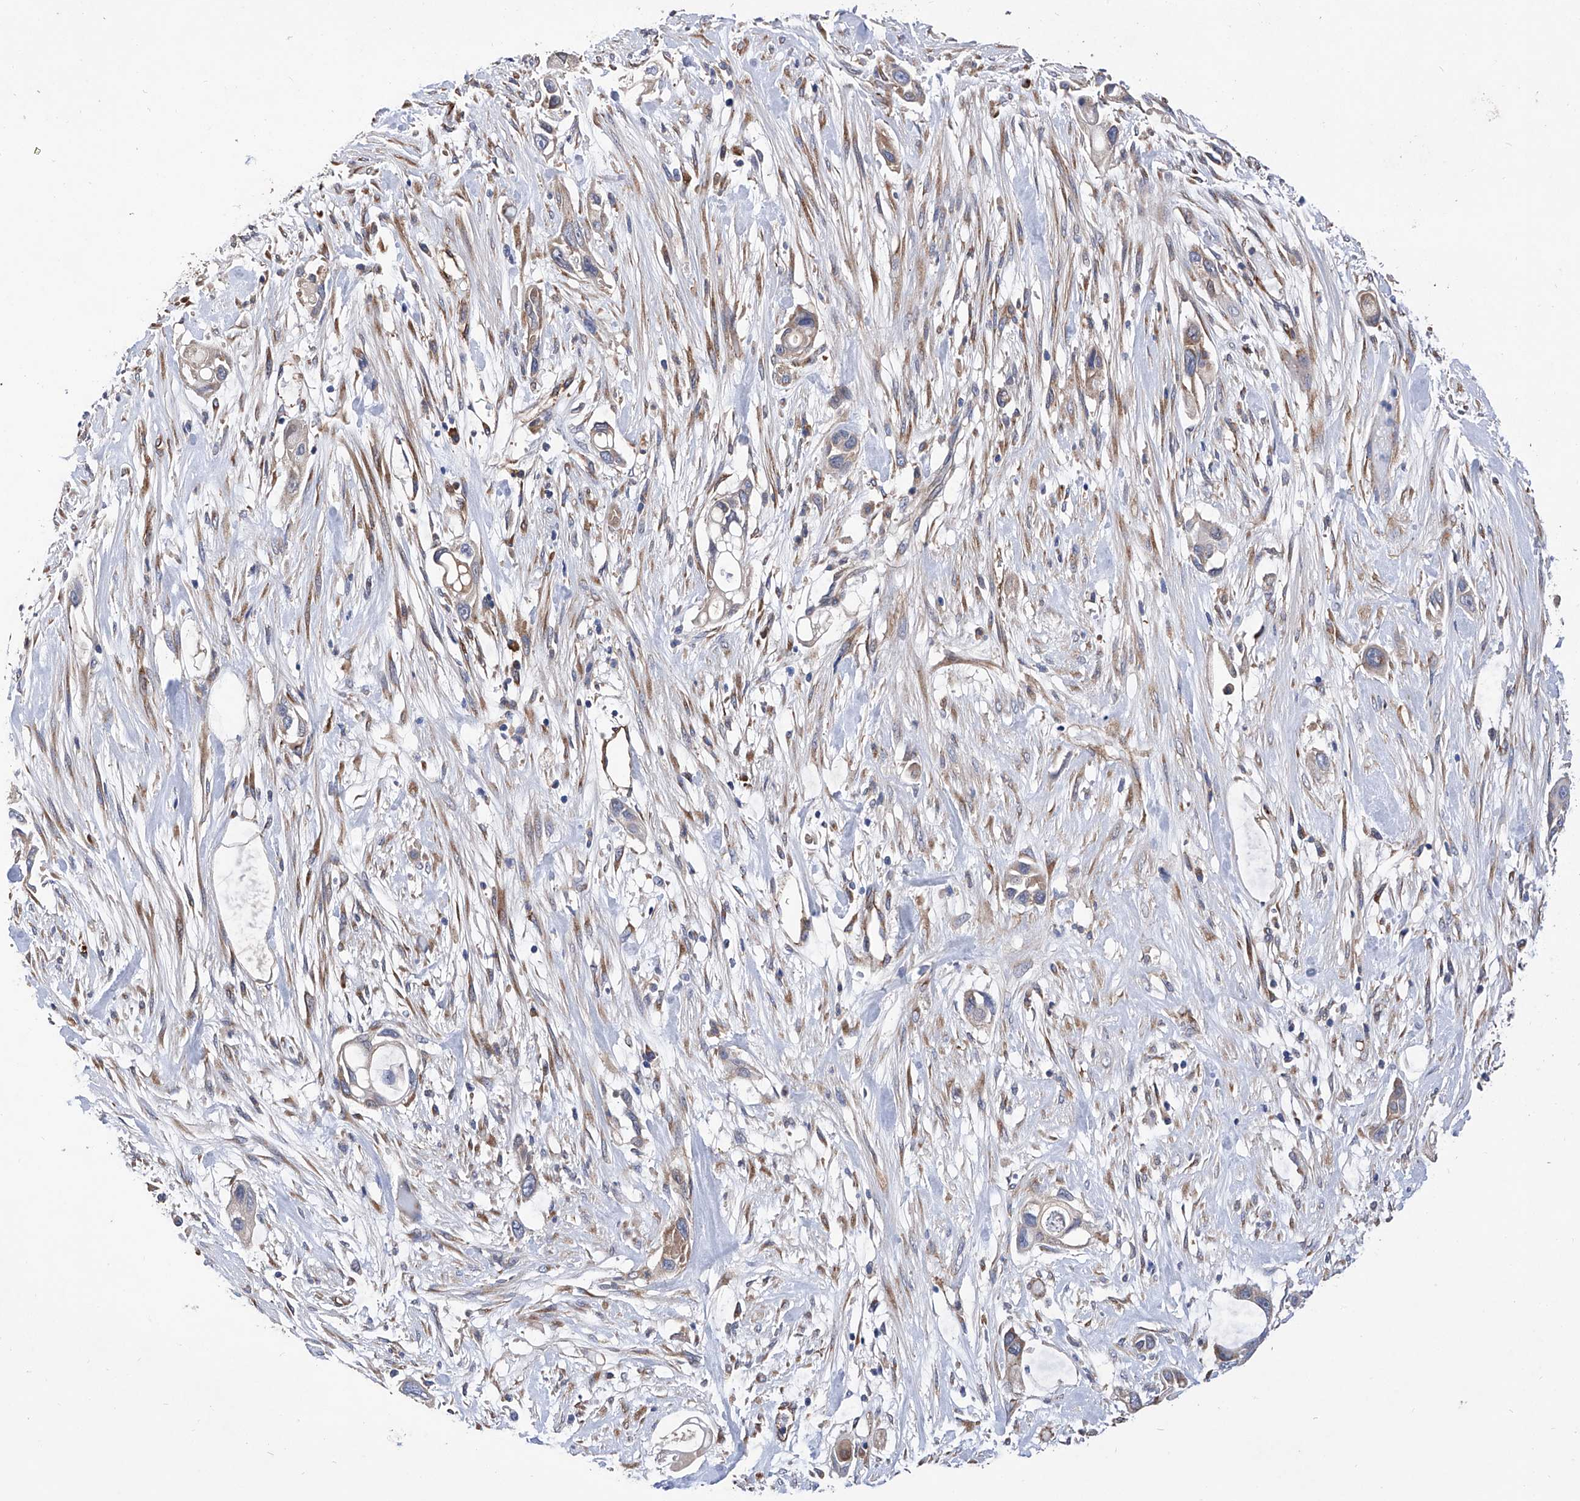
{"staining": {"intensity": "negative", "quantity": "none", "location": "none"}, "tissue": "pancreatic cancer", "cell_type": "Tumor cells", "image_type": "cancer", "snomed": [{"axis": "morphology", "description": "Adenocarcinoma, NOS"}, {"axis": "topography", "description": "Pancreas"}], "caption": "DAB immunohistochemical staining of pancreatic cancer displays no significant positivity in tumor cells. (Brightfield microscopy of DAB IHC at high magnification).", "gene": "INPP5B", "patient": {"sex": "female", "age": 60}}